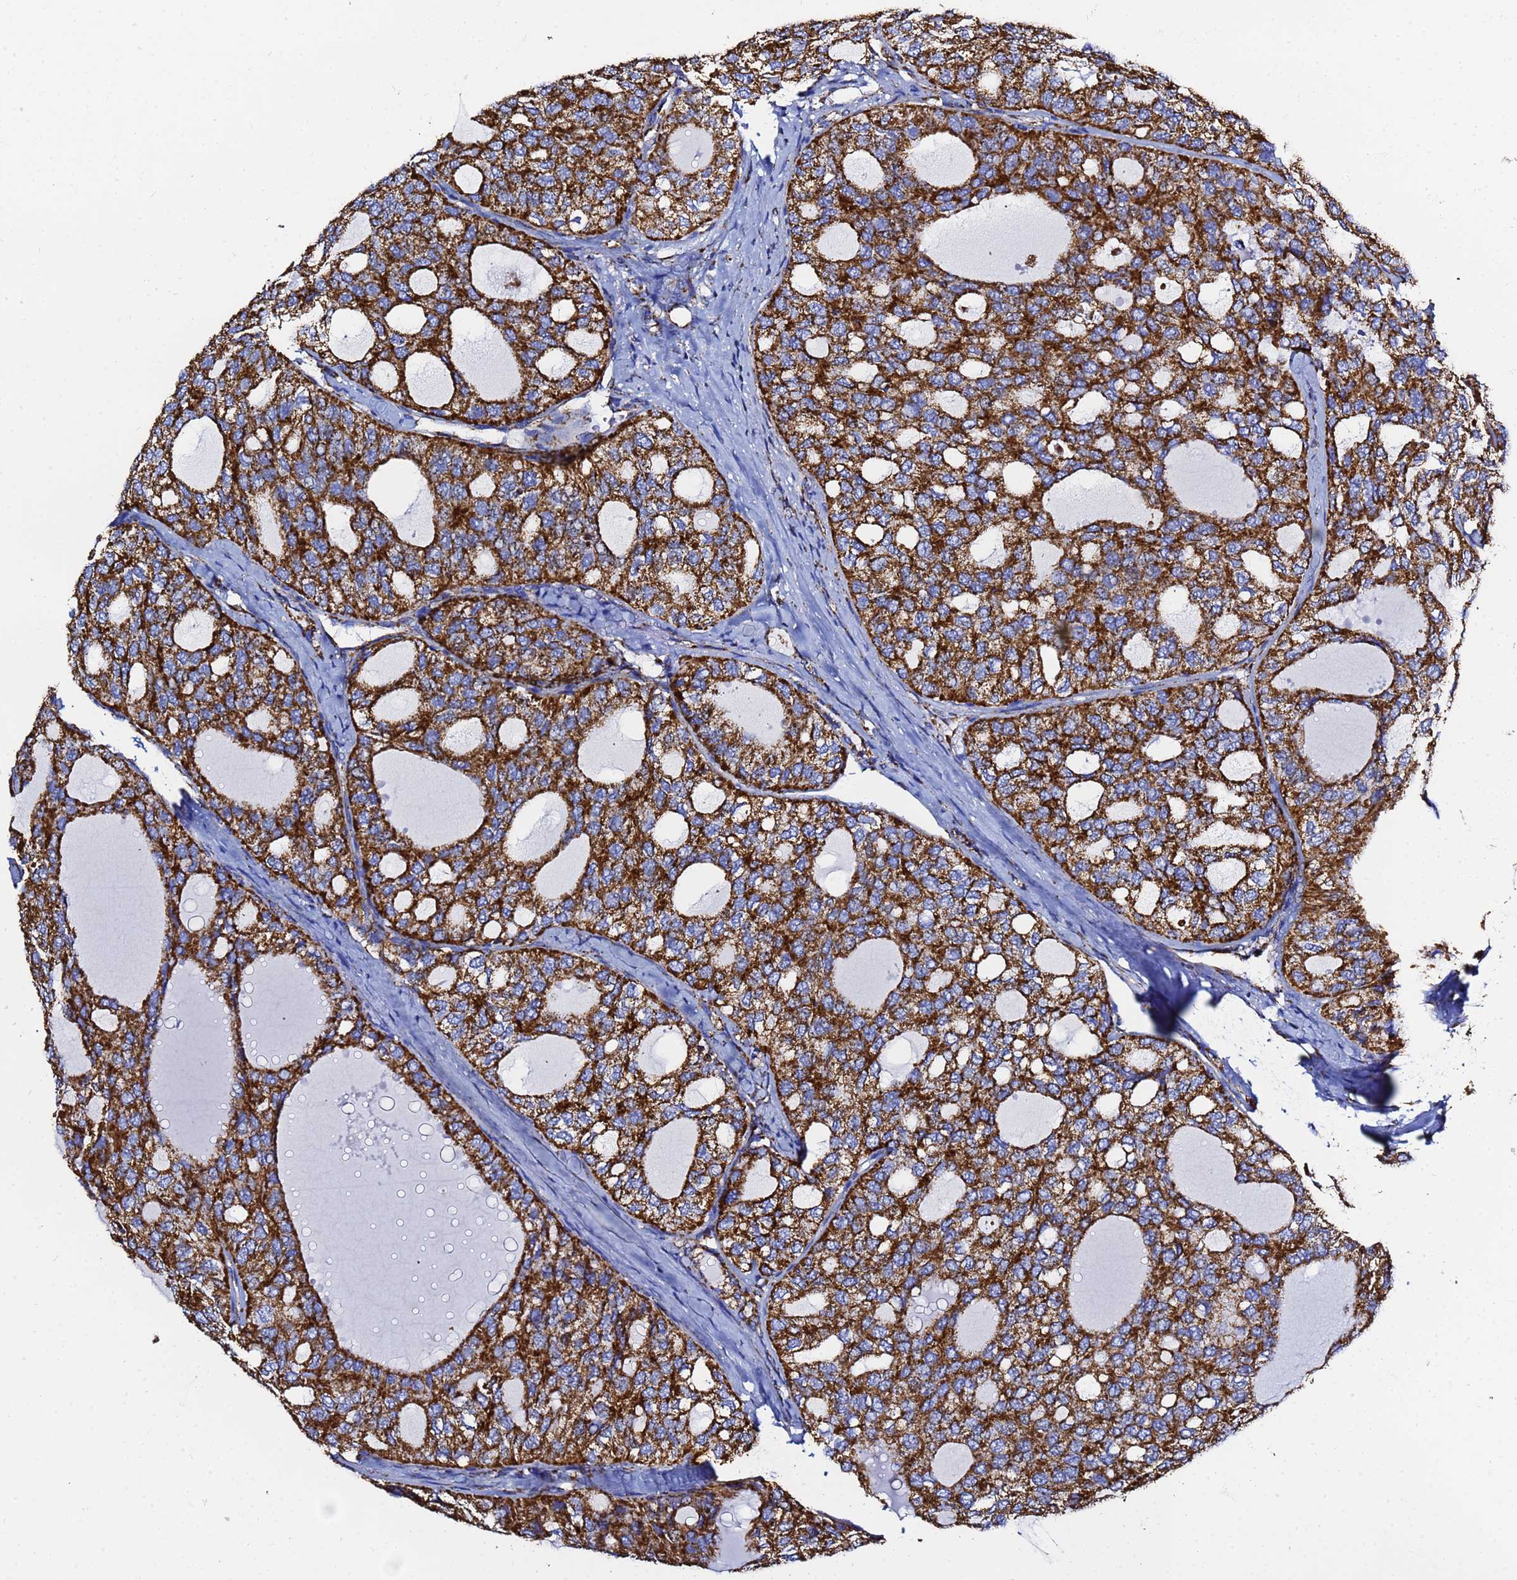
{"staining": {"intensity": "strong", "quantity": ">75%", "location": "cytoplasmic/membranous"}, "tissue": "thyroid cancer", "cell_type": "Tumor cells", "image_type": "cancer", "snomed": [{"axis": "morphology", "description": "Follicular adenoma carcinoma, NOS"}, {"axis": "topography", "description": "Thyroid gland"}], "caption": "A high-resolution photomicrograph shows immunohistochemistry staining of thyroid cancer, which displays strong cytoplasmic/membranous staining in approximately >75% of tumor cells.", "gene": "PHB2", "patient": {"sex": "male", "age": 75}}